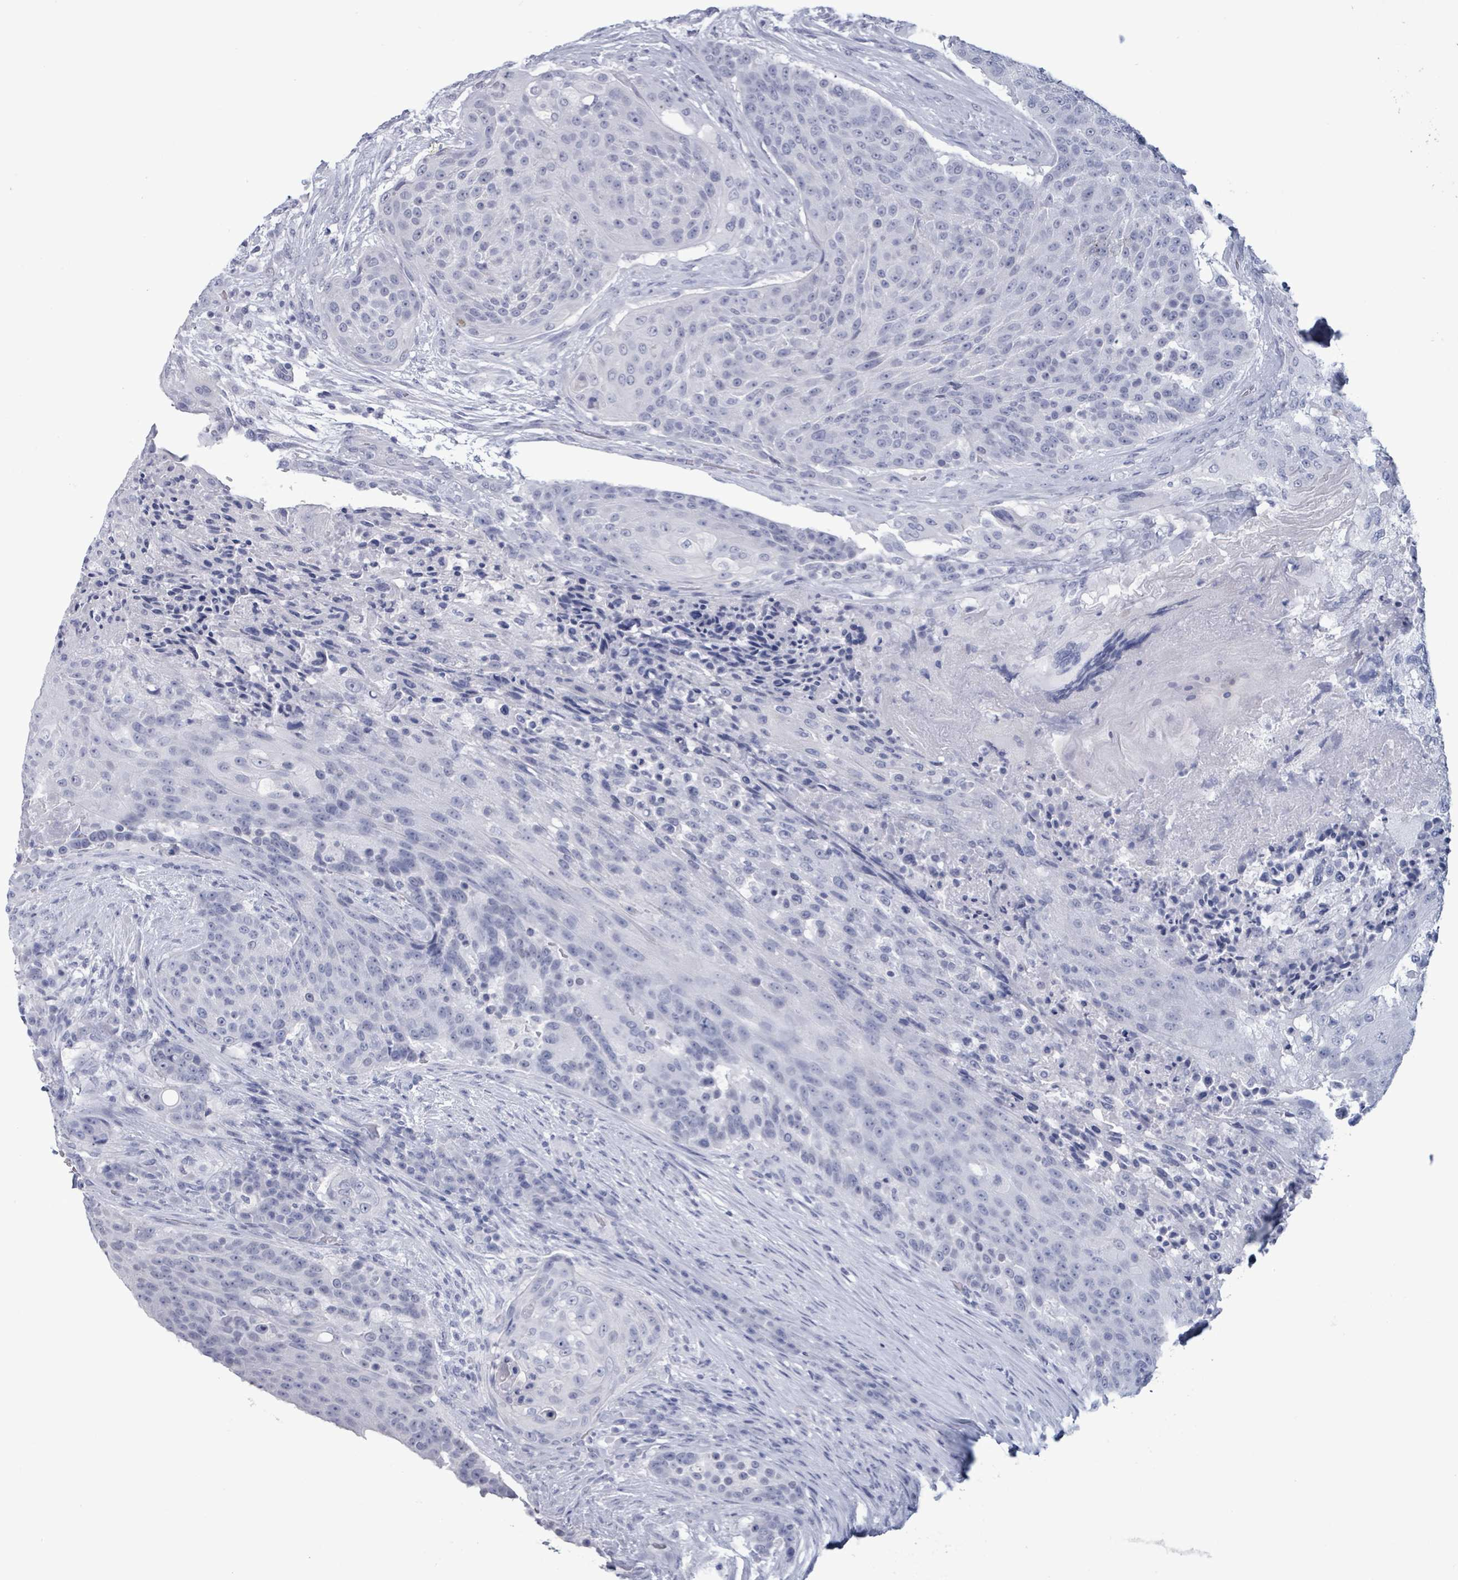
{"staining": {"intensity": "negative", "quantity": "none", "location": "none"}, "tissue": "urothelial cancer", "cell_type": "Tumor cells", "image_type": "cancer", "snomed": [{"axis": "morphology", "description": "Urothelial carcinoma, High grade"}, {"axis": "topography", "description": "Urinary bladder"}], "caption": "Image shows no significant protein staining in tumor cells of high-grade urothelial carcinoma.", "gene": "NKX2-1", "patient": {"sex": "female", "age": 63}}